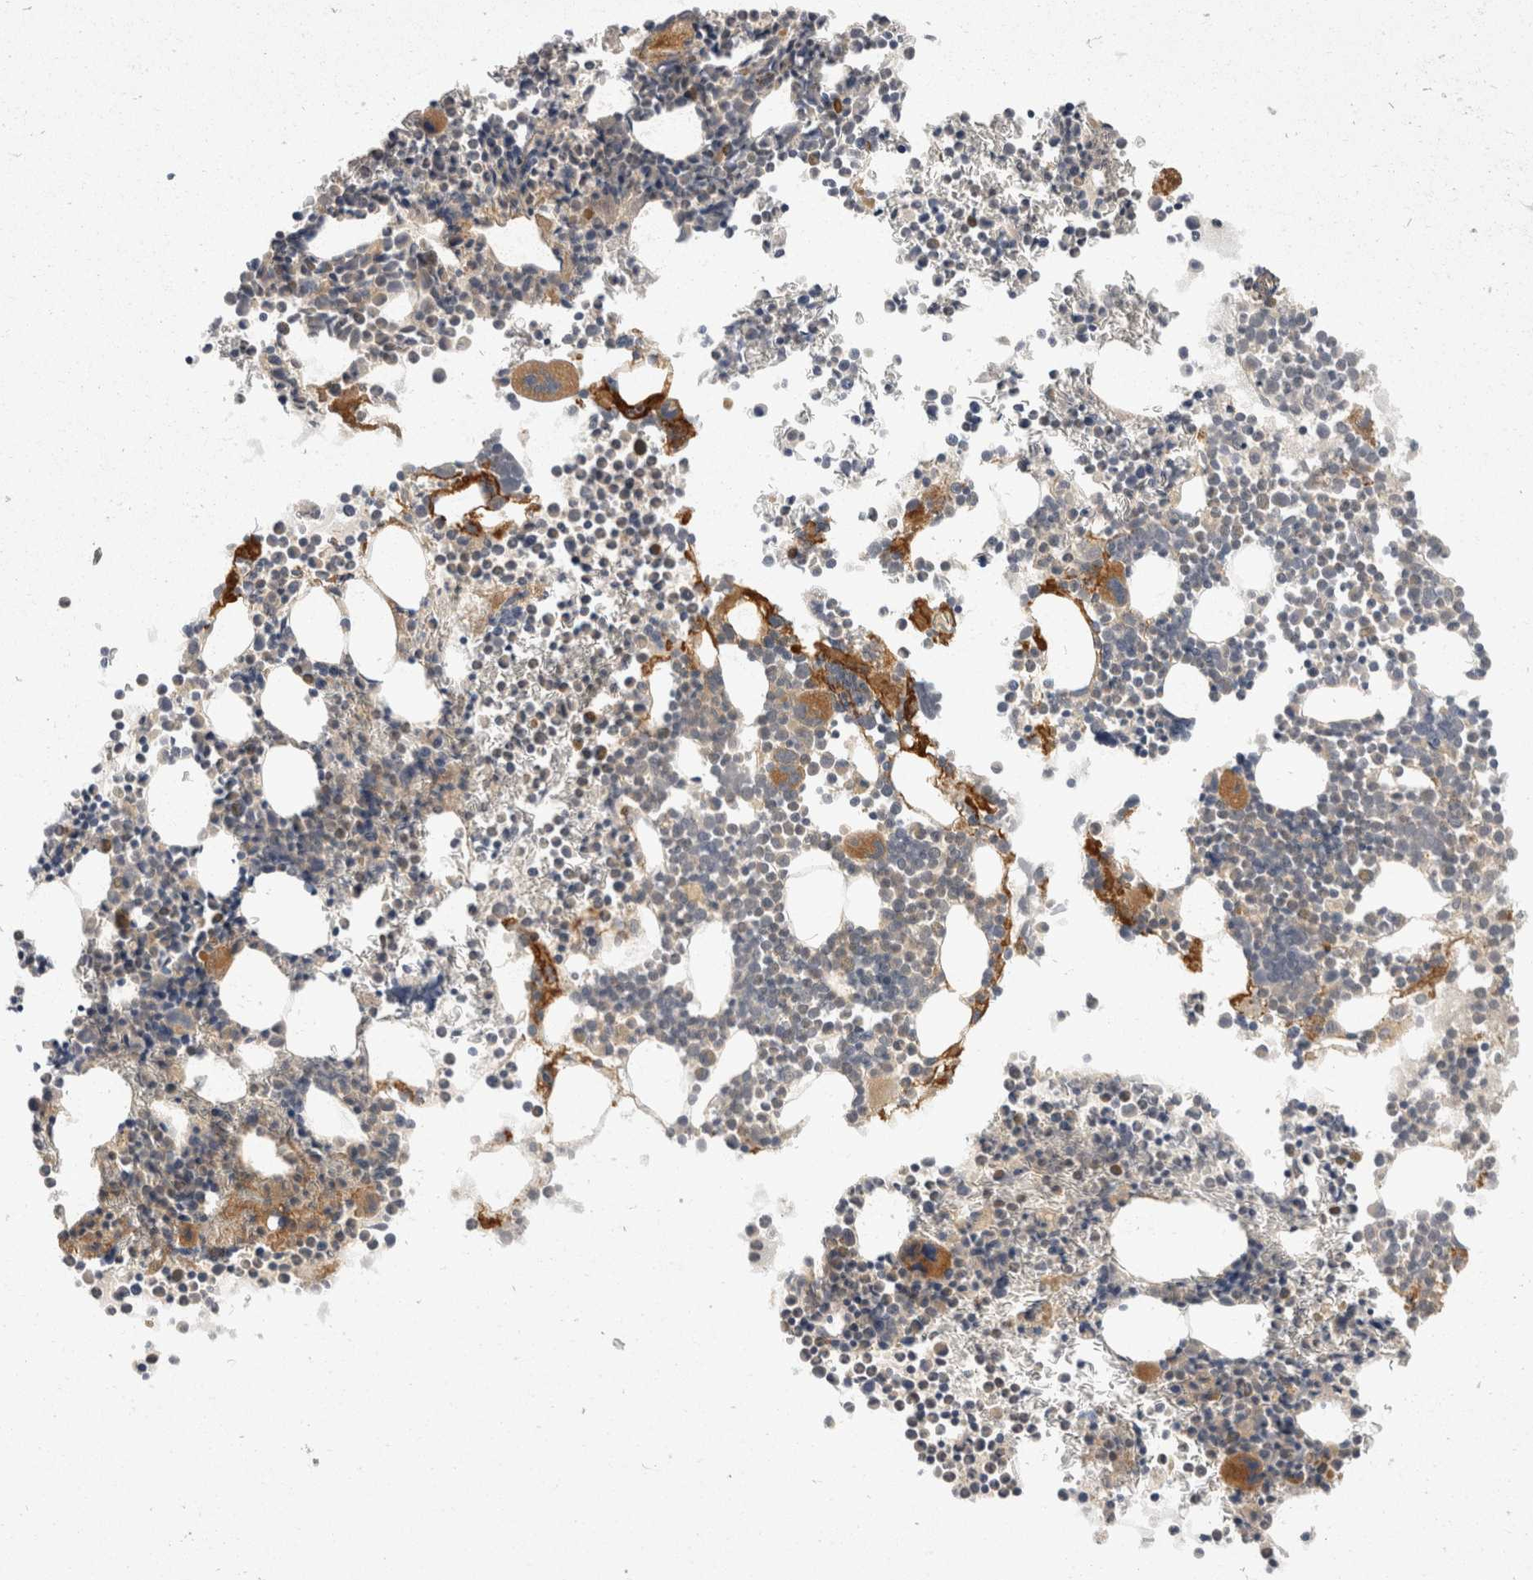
{"staining": {"intensity": "moderate", "quantity": "<25%", "location": "cytoplasmic/membranous"}, "tissue": "bone marrow", "cell_type": "Hematopoietic cells", "image_type": "normal", "snomed": [{"axis": "morphology", "description": "Normal tissue, NOS"}, {"axis": "morphology", "description": "Inflammation, NOS"}, {"axis": "topography", "description": "Bone marrow"}], "caption": "Immunohistochemical staining of benign bone marrow demonstrates moderate cytoplasmic/membranous protein expression in about <25% of hematopoietic cells.", "gene": "TOM1L2", "patient": {"sex": "male", "age": 46}}